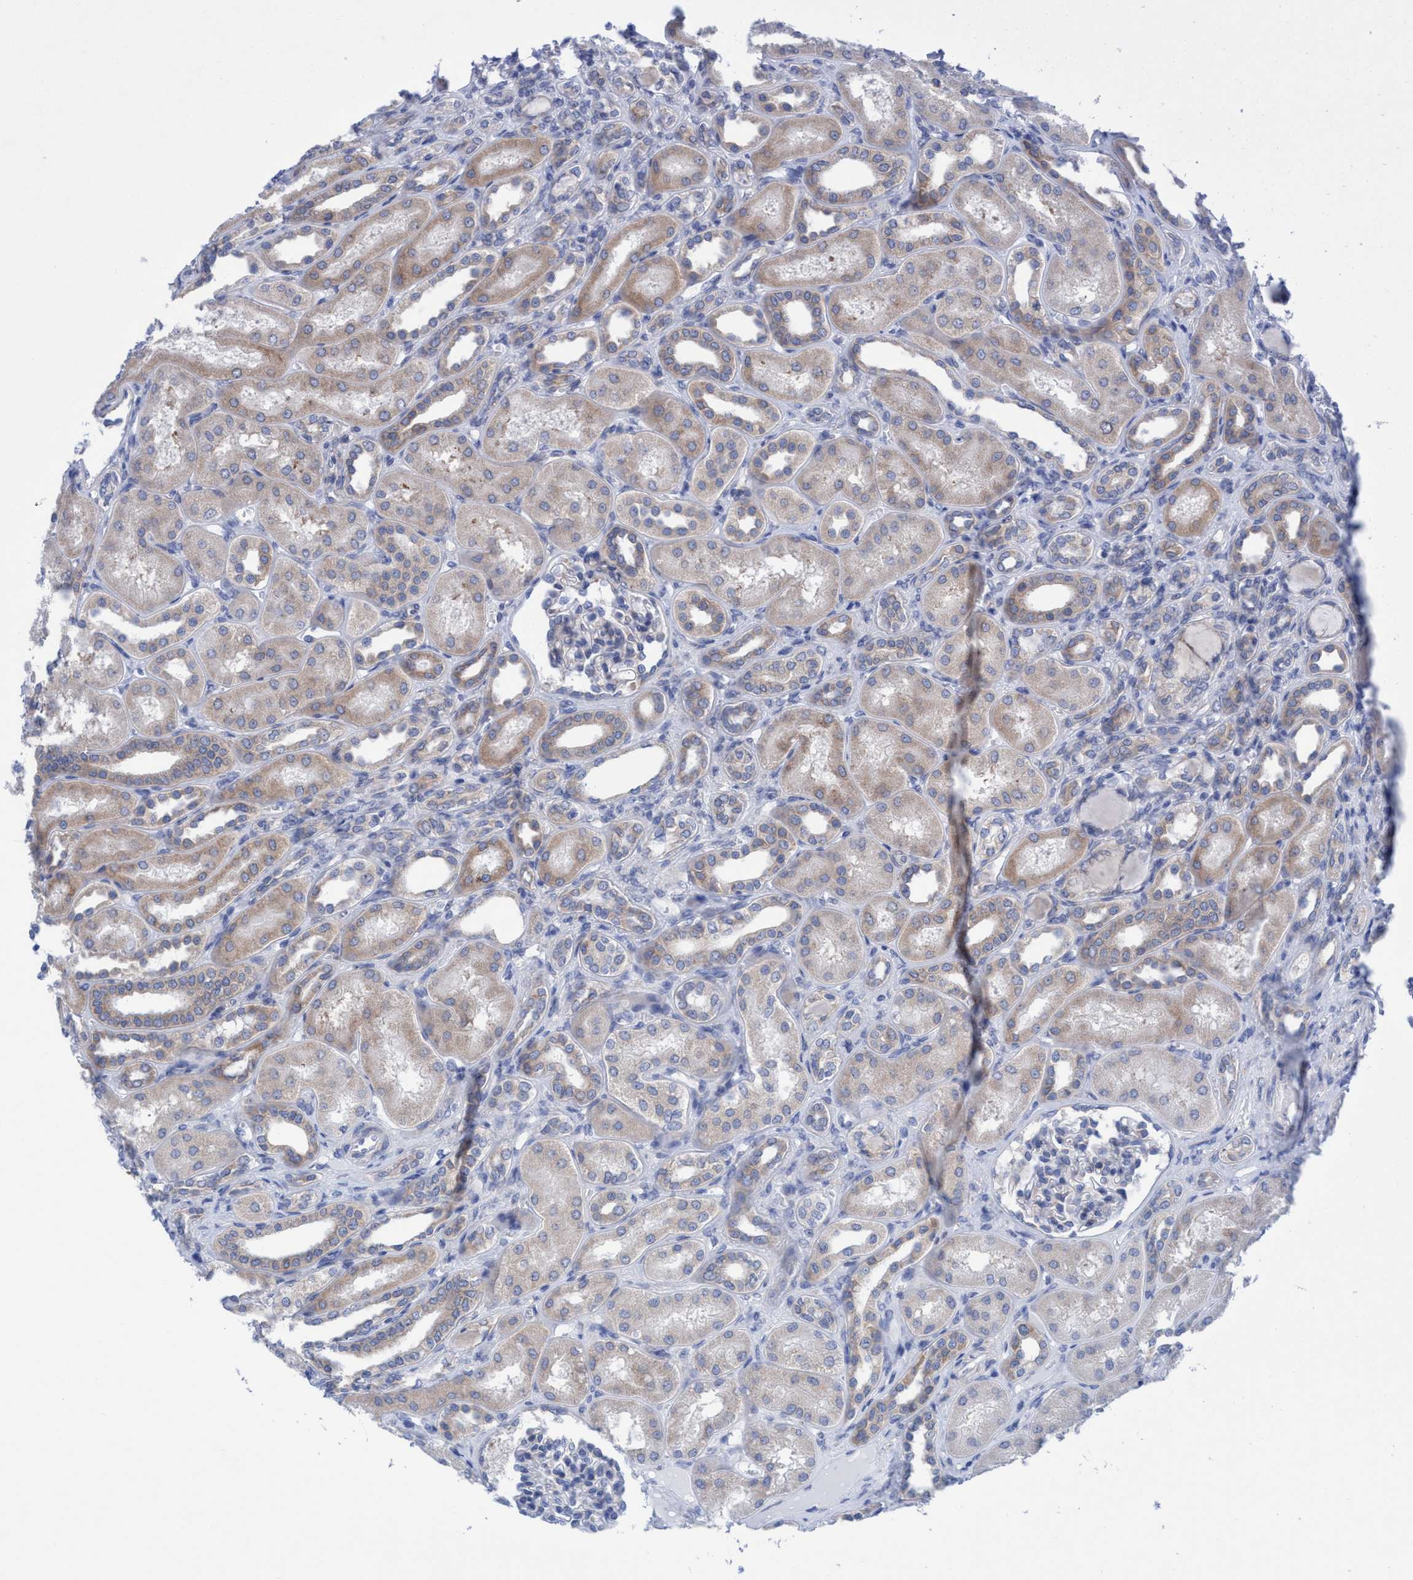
{"staining": {"intensity": "weak", "quantity": "<25%", "location": "cytoplasmic/membranous"}, "tissue": "kidney", "cell_type": "Cells in glomeruli", "image_type": "normal", "snomed": [{"axis": "morphology", "description": "Normal tissue, NOS"}, {"axis": "topography", "description": "Kidney"}], "caption": "Kidney stained for a protein using immunohistochemistry displays no expression cells in glomeruli.", "gene": "RSAD1", "patient": {"sex": "male", "age": 7}}